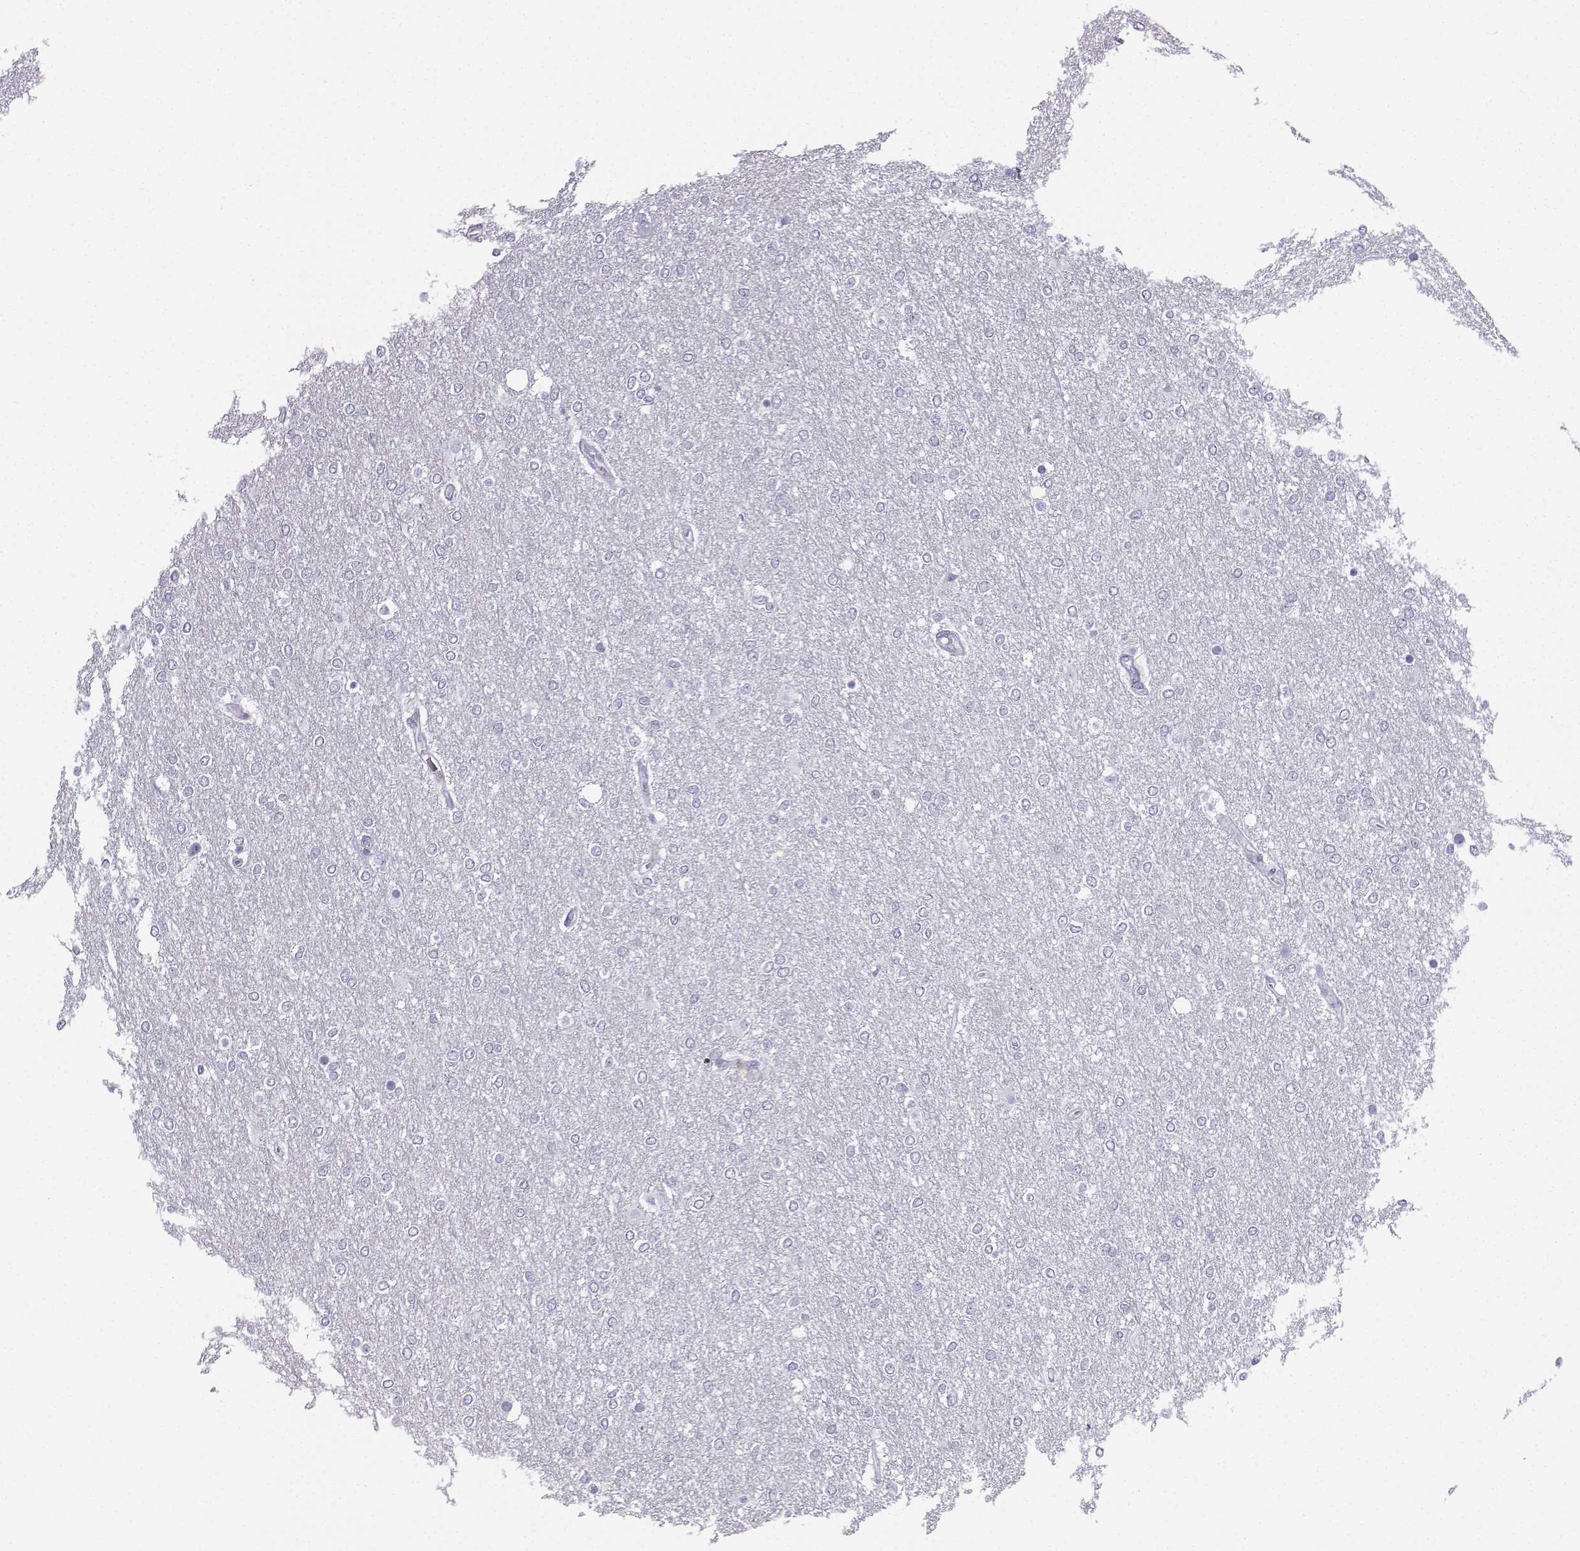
{"staining": {"intensity": "negative", "quantity": "none", "location": "none"}, "tissue": "glioma", "cell_type": "Tumor cells", "image_type": "cancer", "snomed": [{"axis": "morphology", "description": "Glioma, malignant, High grade"}, {"axis": "topography", "description": "Brain"}], "caption": "Image shows no significant protein staining in tumor cells of glioma.", "gene": "ZBTB8B", "patient": {"sex": "female", "age": 61}}